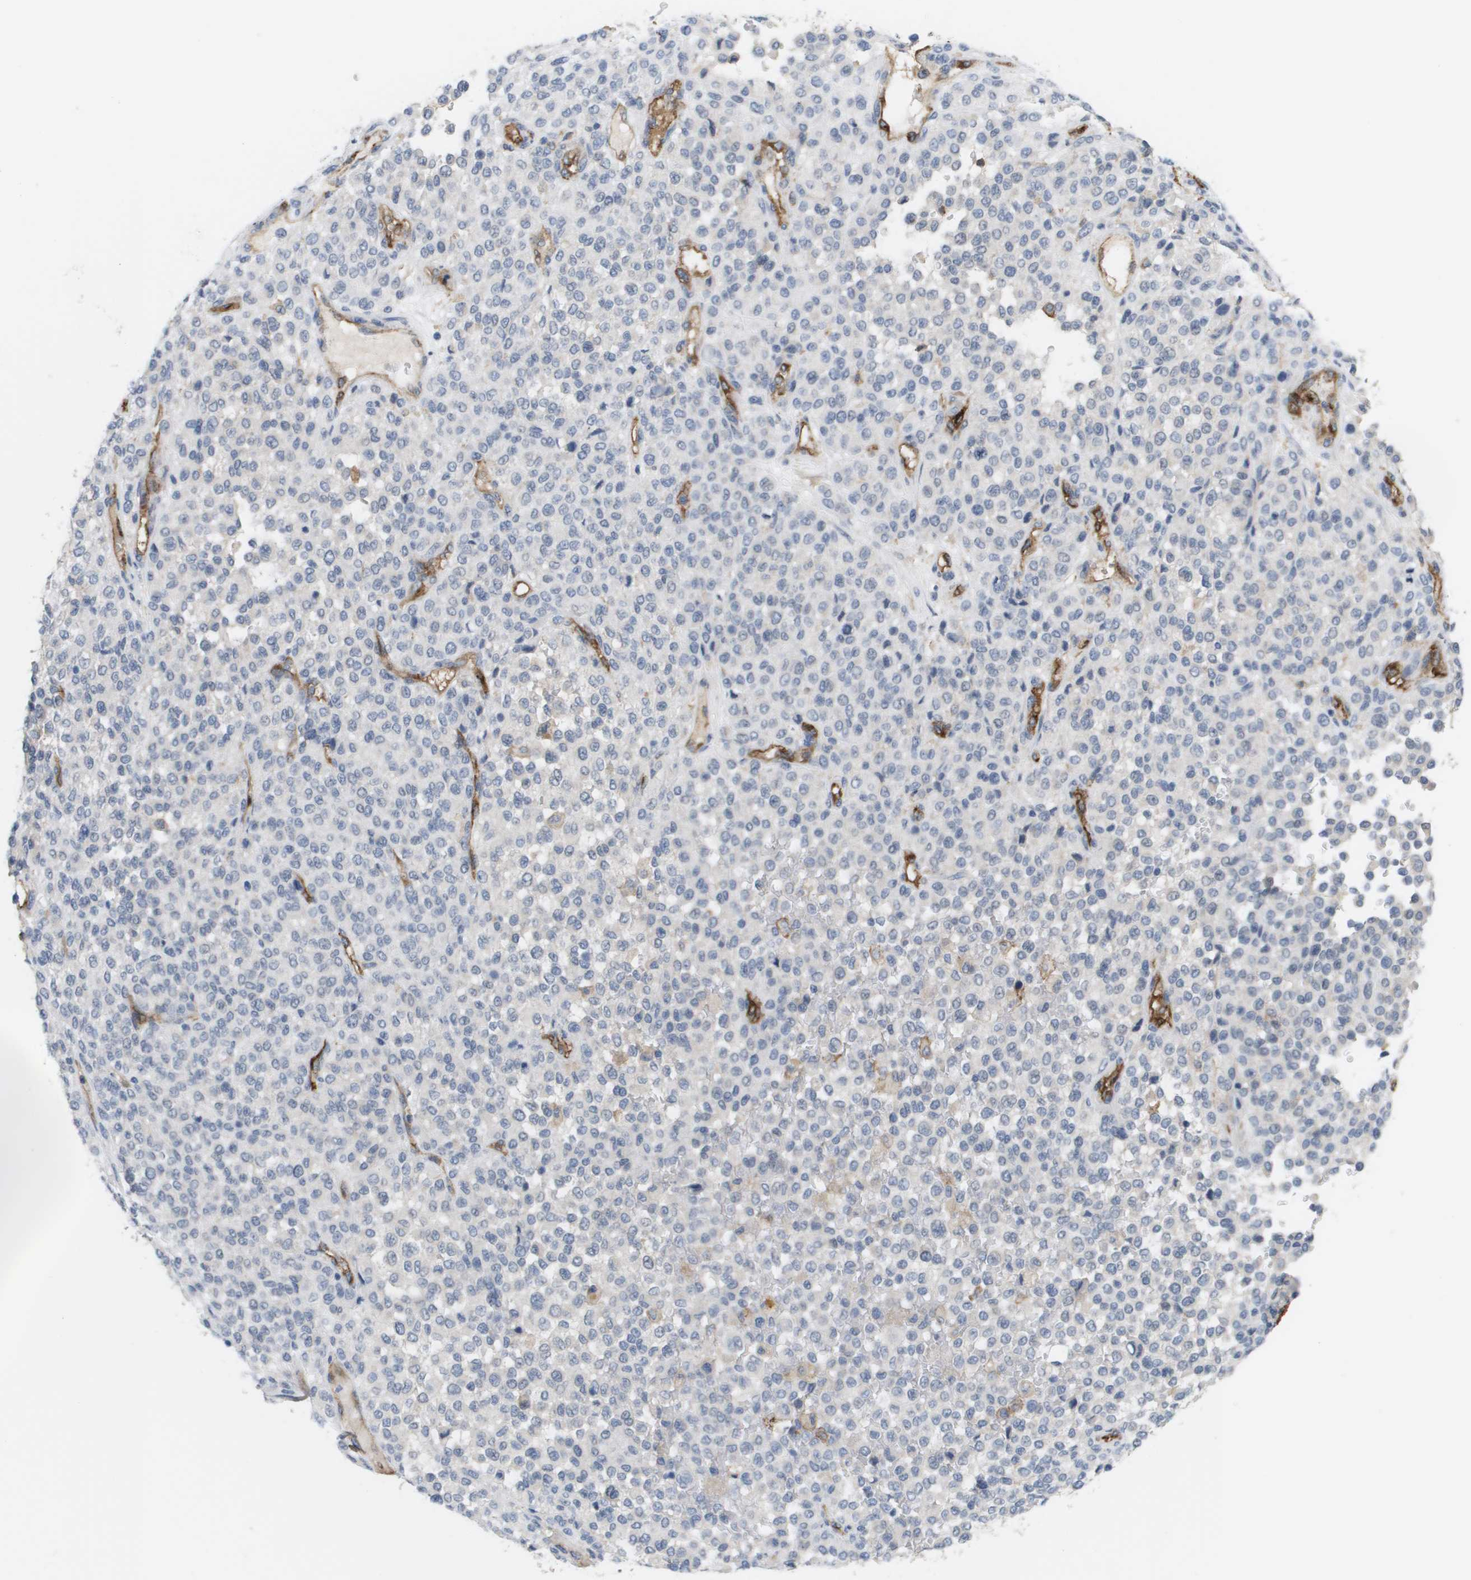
{"staining": {"intensity": "negative", "quantity": "none", "location": "none"}, "tissue": "melanoma", "cell_type": "Tumor cells", "image_type": "cancer", "snomed": [{"axis": "morphology", "description": "Malignant melanoma, Metastatic site"}, {"axis": "topography", "description": "Pancreas"}], "caption": "Micrograph shows no significant protein expression in tumor cells of malignant melanoma (metastatic site). Brightfield microscopy of immunohistochemistry stained with DAB (3,3'-diaminobenzidine) (brown) and hematoxylin (blue), captured at high magnification.", "gene": "ANGPT2", "patient": {"sex": "female", "age": 30}}